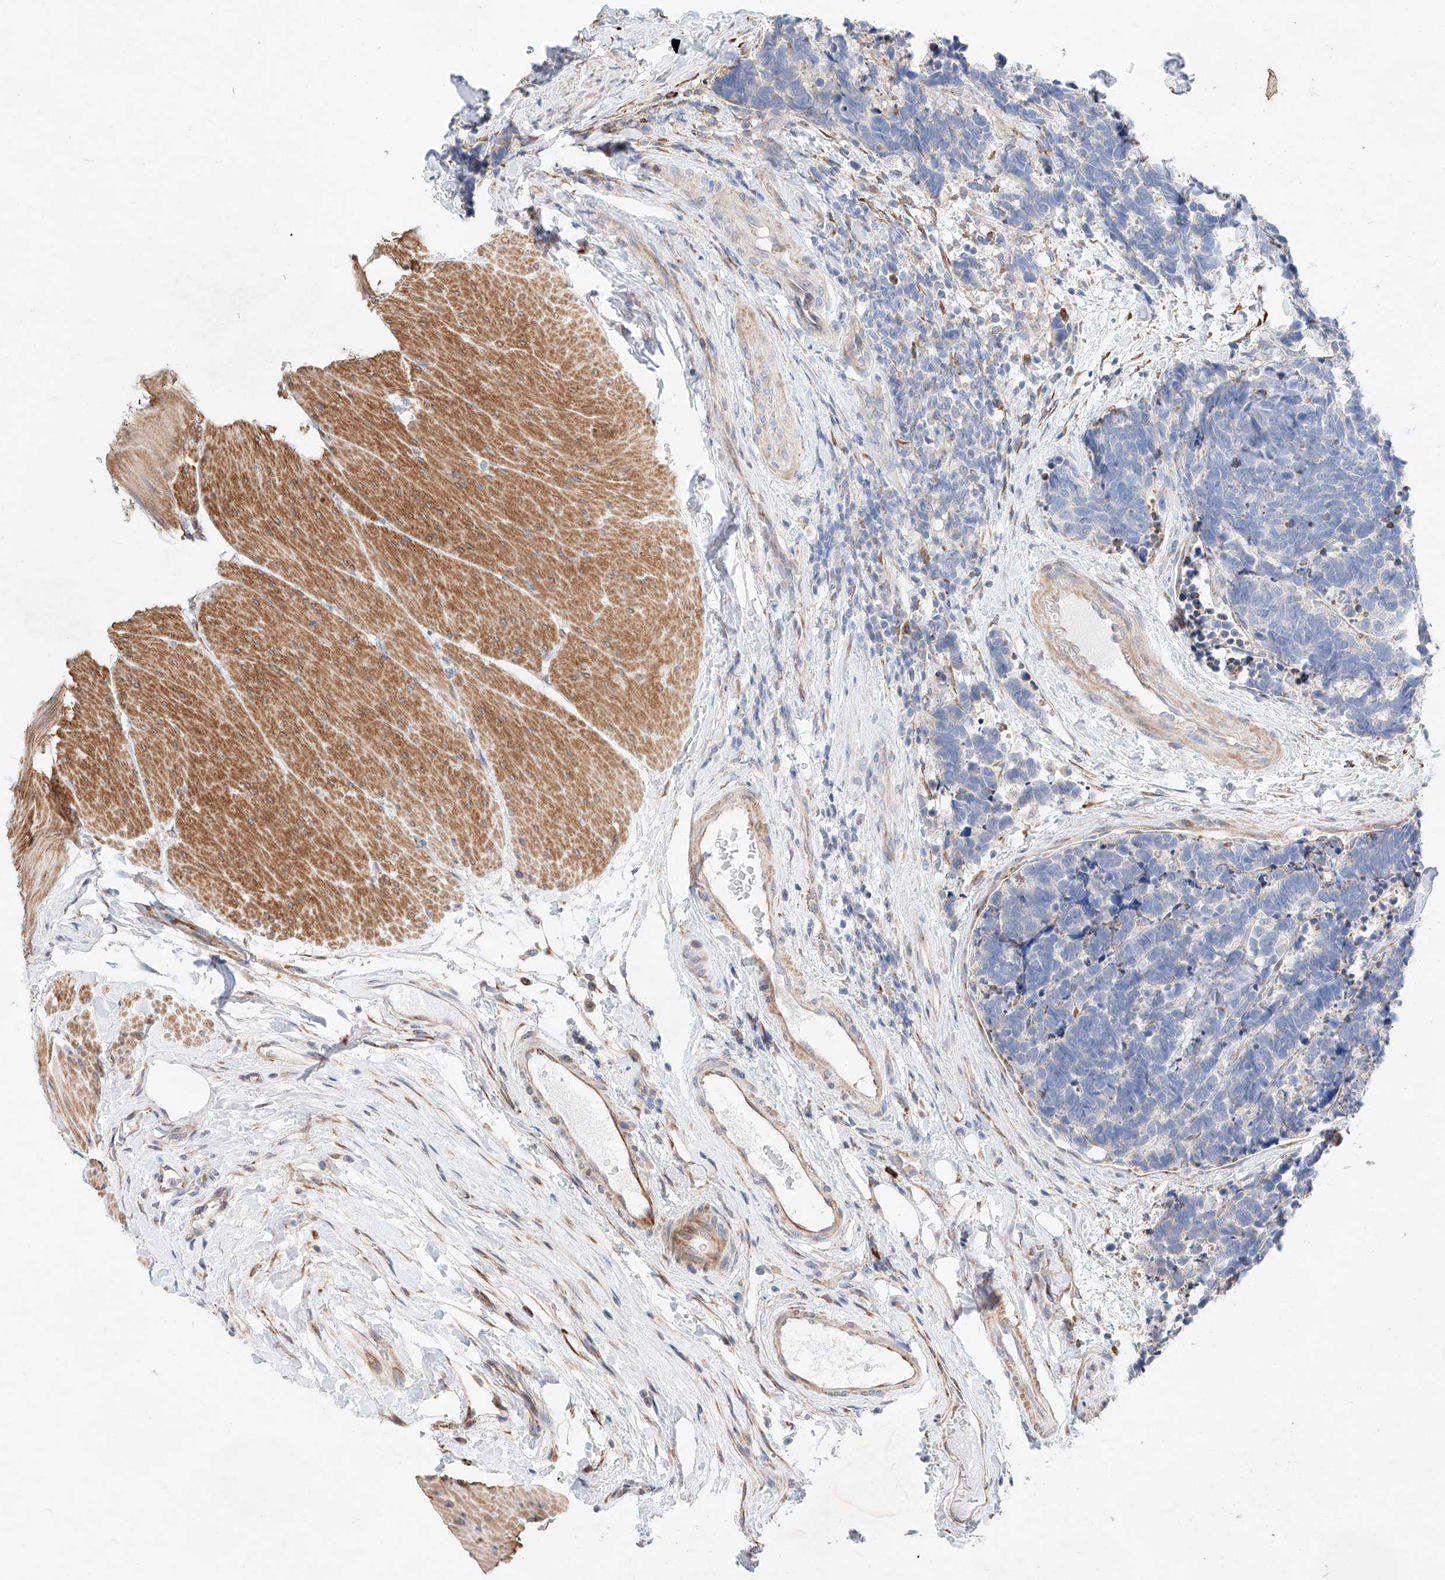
{"staining": {"intensity": "negative", "quantity": "none", "location": "none"}, "tissue": "carcinoid", "cell_type": "Tumor cells", "image_type": "cancer", "snomed": [{"axis": "morphology", "description": "Carcinoma, NOS"}, {"axis": "morphology", "description": "Carcinoid, malignant, NOS"}, {"axis": "topography", "description": "Urinary bladder"}], "caption": "This is a photomicrograph of immunohistochemistry staining of carcinoid, which shows no staining in tumor cells.", "gene": "ATP9B", "patient": {"sex": "male", "age": 57}}